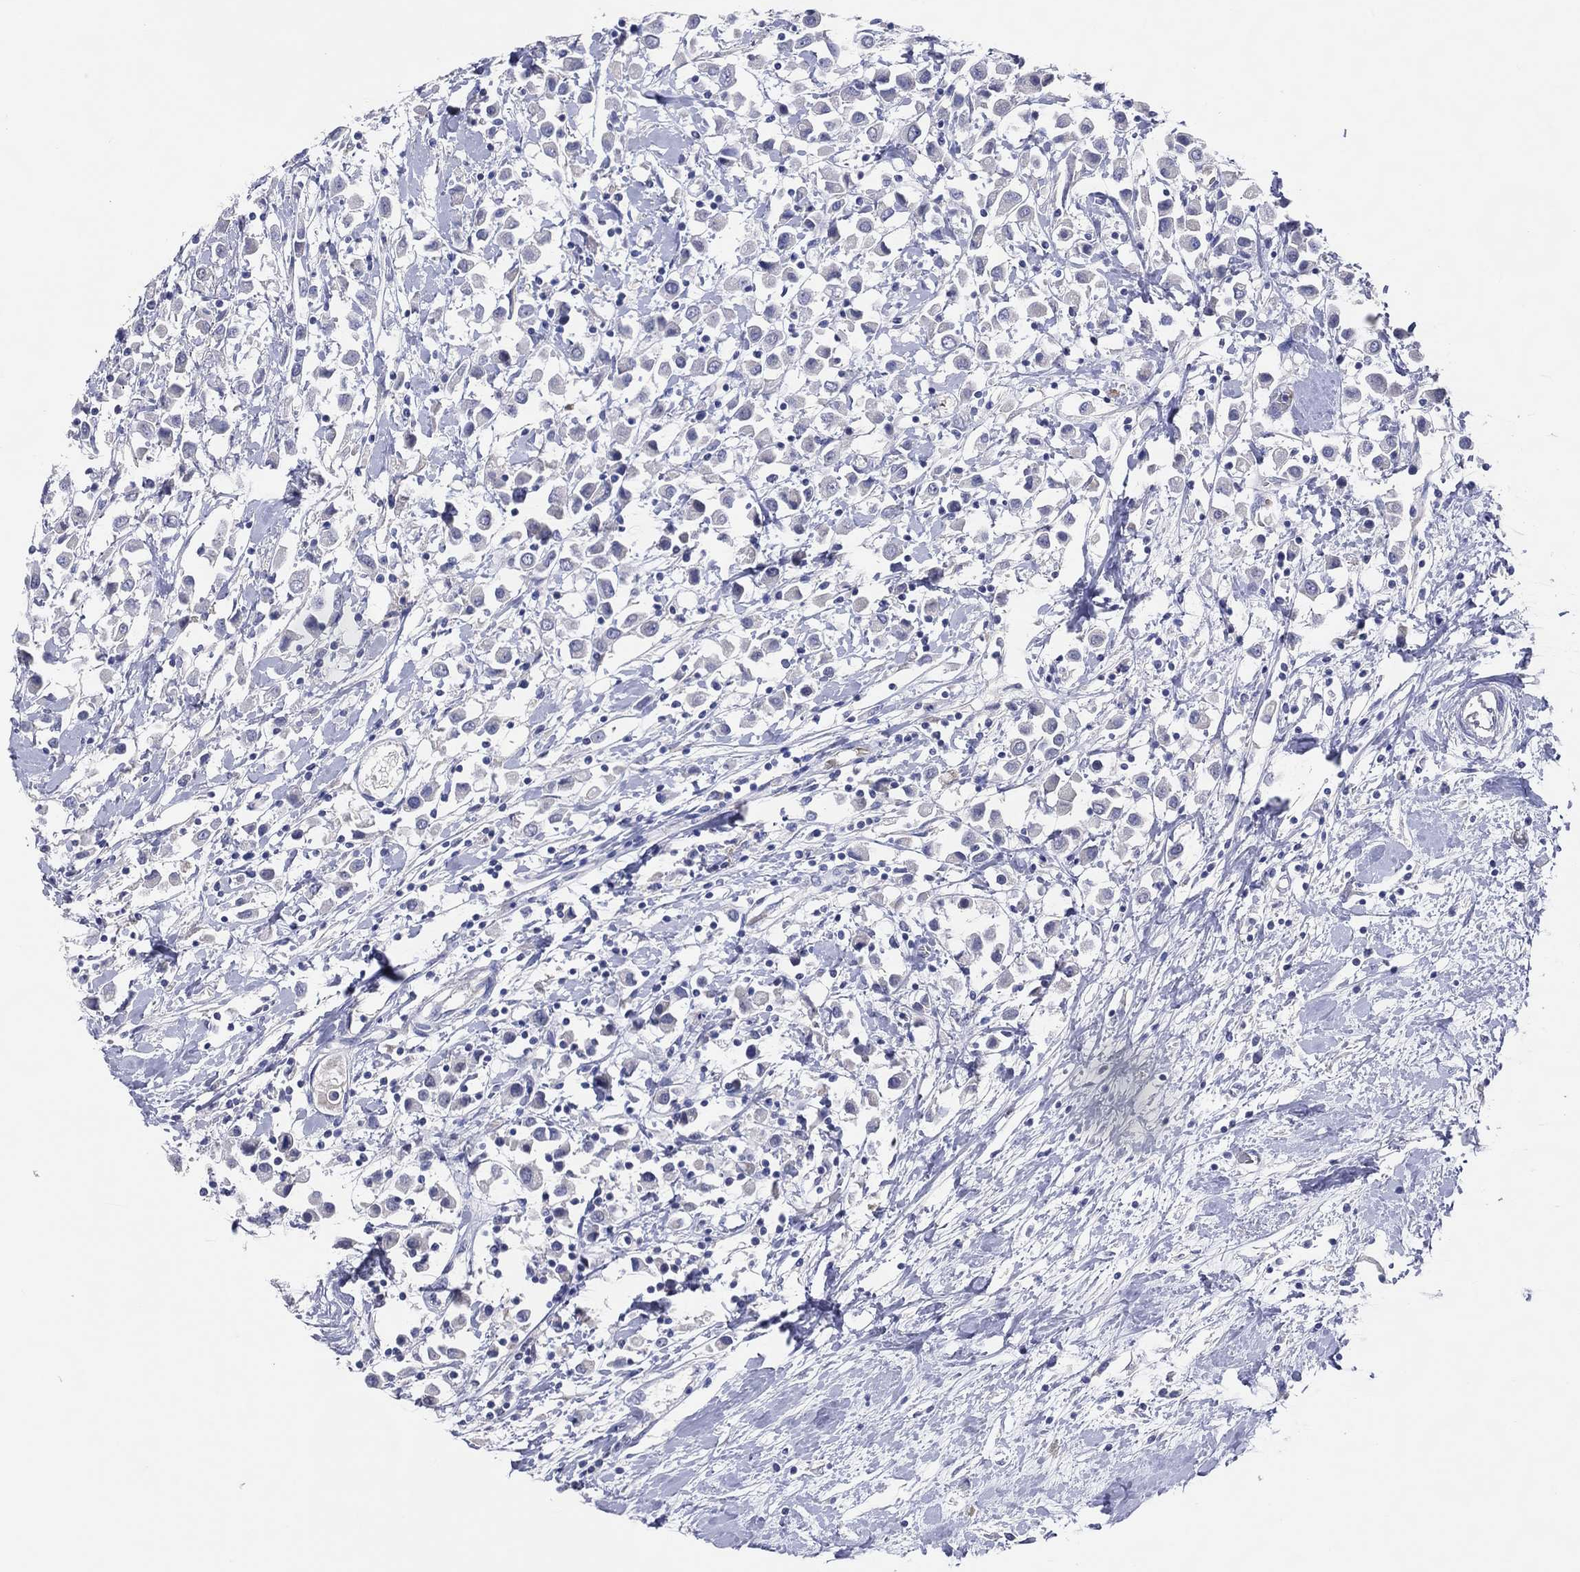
{"staining": {"intensity": "negative", "quantity": "none", "location": "none"}, "tissue": "breast cancer", "cell_type": "Tumor cells", "image_type": "cancer", "snomed": [{"axis": "morphology", "description": "Duct carcinoma"}, {"axis": "topography", "description": "Breast"}], "caption": "Breast cancer (intraductal carcinoma) stained for a protein using IHC shows no staining tumor cells.", "gene": "DNAH6", "patient": {"sex": "female", "age": 61}}